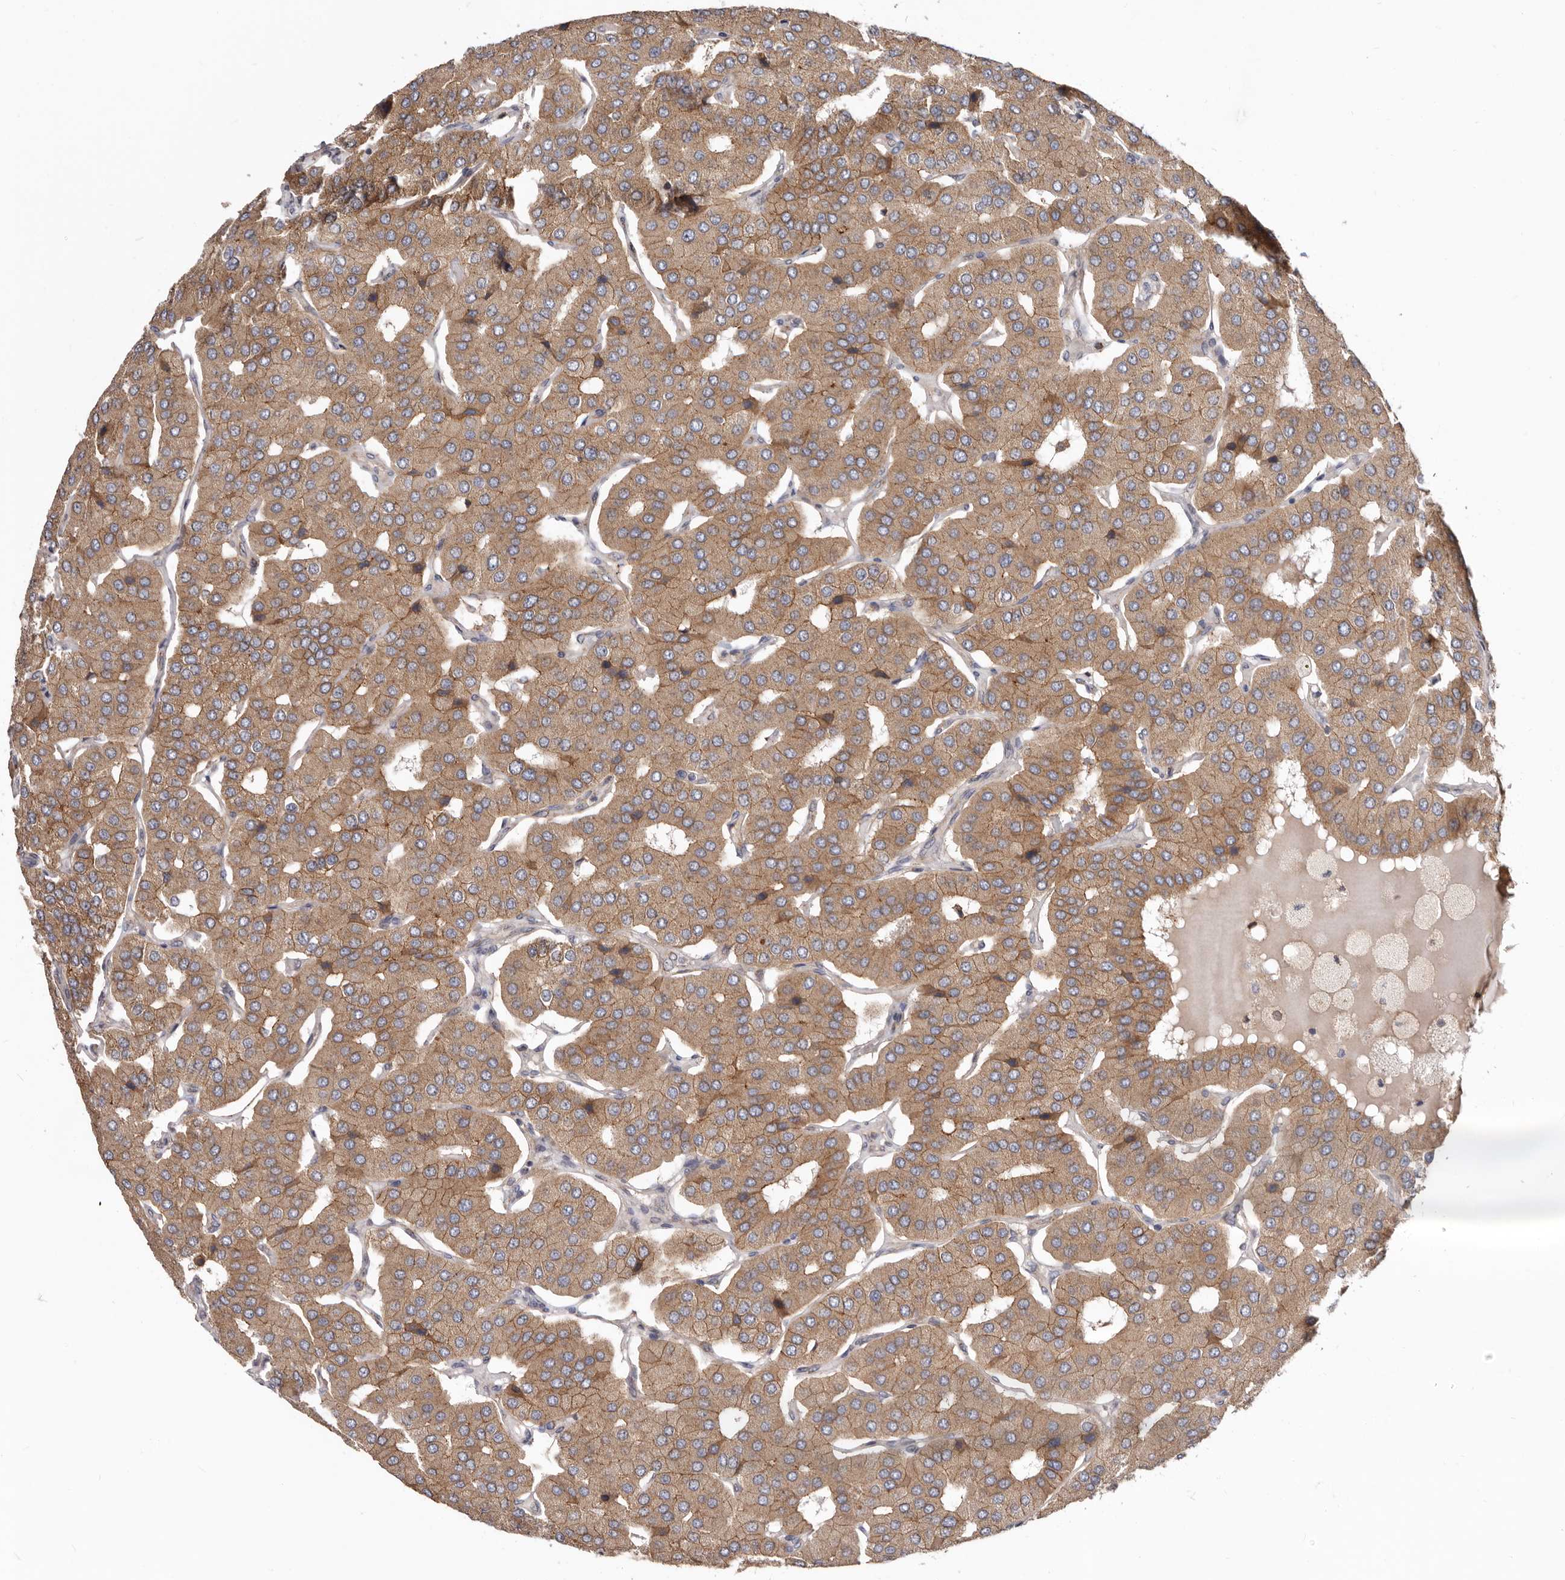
{"staining": {"intensity": "moderate", "quantity": ">75%", "location": "cytoplasmic/membranous"}, "tissue": "parathyroid gland", "cell_type": "Glandular cells", "image_type": "normal", "snomed": [{"axis": "morphology", "description": "Normal tissue, NOS"}, {"axis": "morphology", "description": "Adenoma, NOS"}, {"axis": "topography", "description": "Parathyroid gland"}], "caption": "This is an image of immunohistochemistry (IHC) staining of unremarkable parathyroid gland, which shows moderate expression in the cytoplasmic/membranous of glandular cells.", "gene": "TMUB1", "patient": {"sex": "female", "age": 86}}